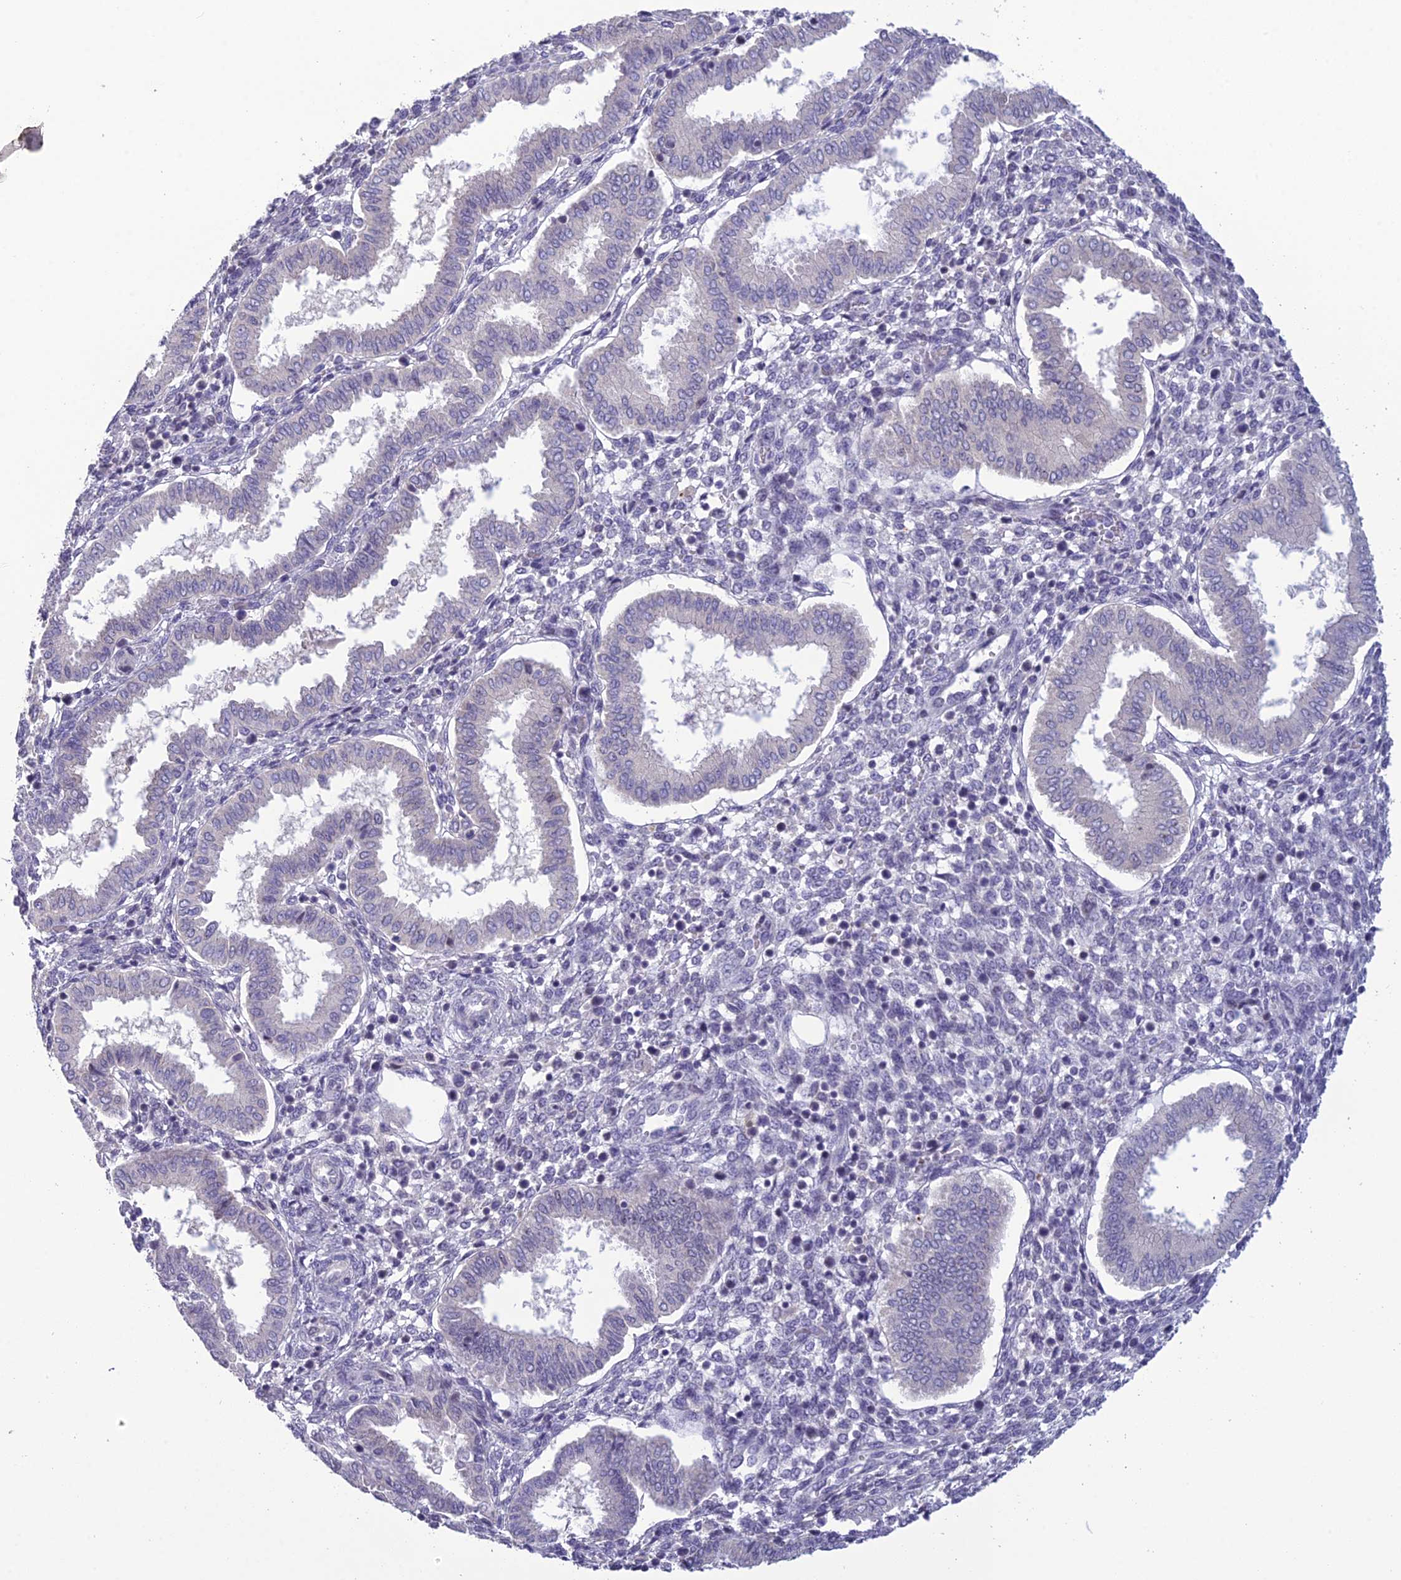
{"staining": {"intensity": "negative", "quantity": "none", "location": "none"}, "tissue": "endometrium", "cell_type": "Cells in endometrial stroma", "image_type": "normal", "snomed": [{"axis": "morphology", "description": "Normal tissue, NOS"}, {"axis": "topography", "description": "Endometrium"}], "caption": "There is no significant expression in cells in endometrial stroma of endometrium. (DAB (3,3'-diaminobenzidine) immunohistochemistry with hematoxylin counter stain).", "gene": "TMEM134", "patient": {"sex": "female", "age": 24}}